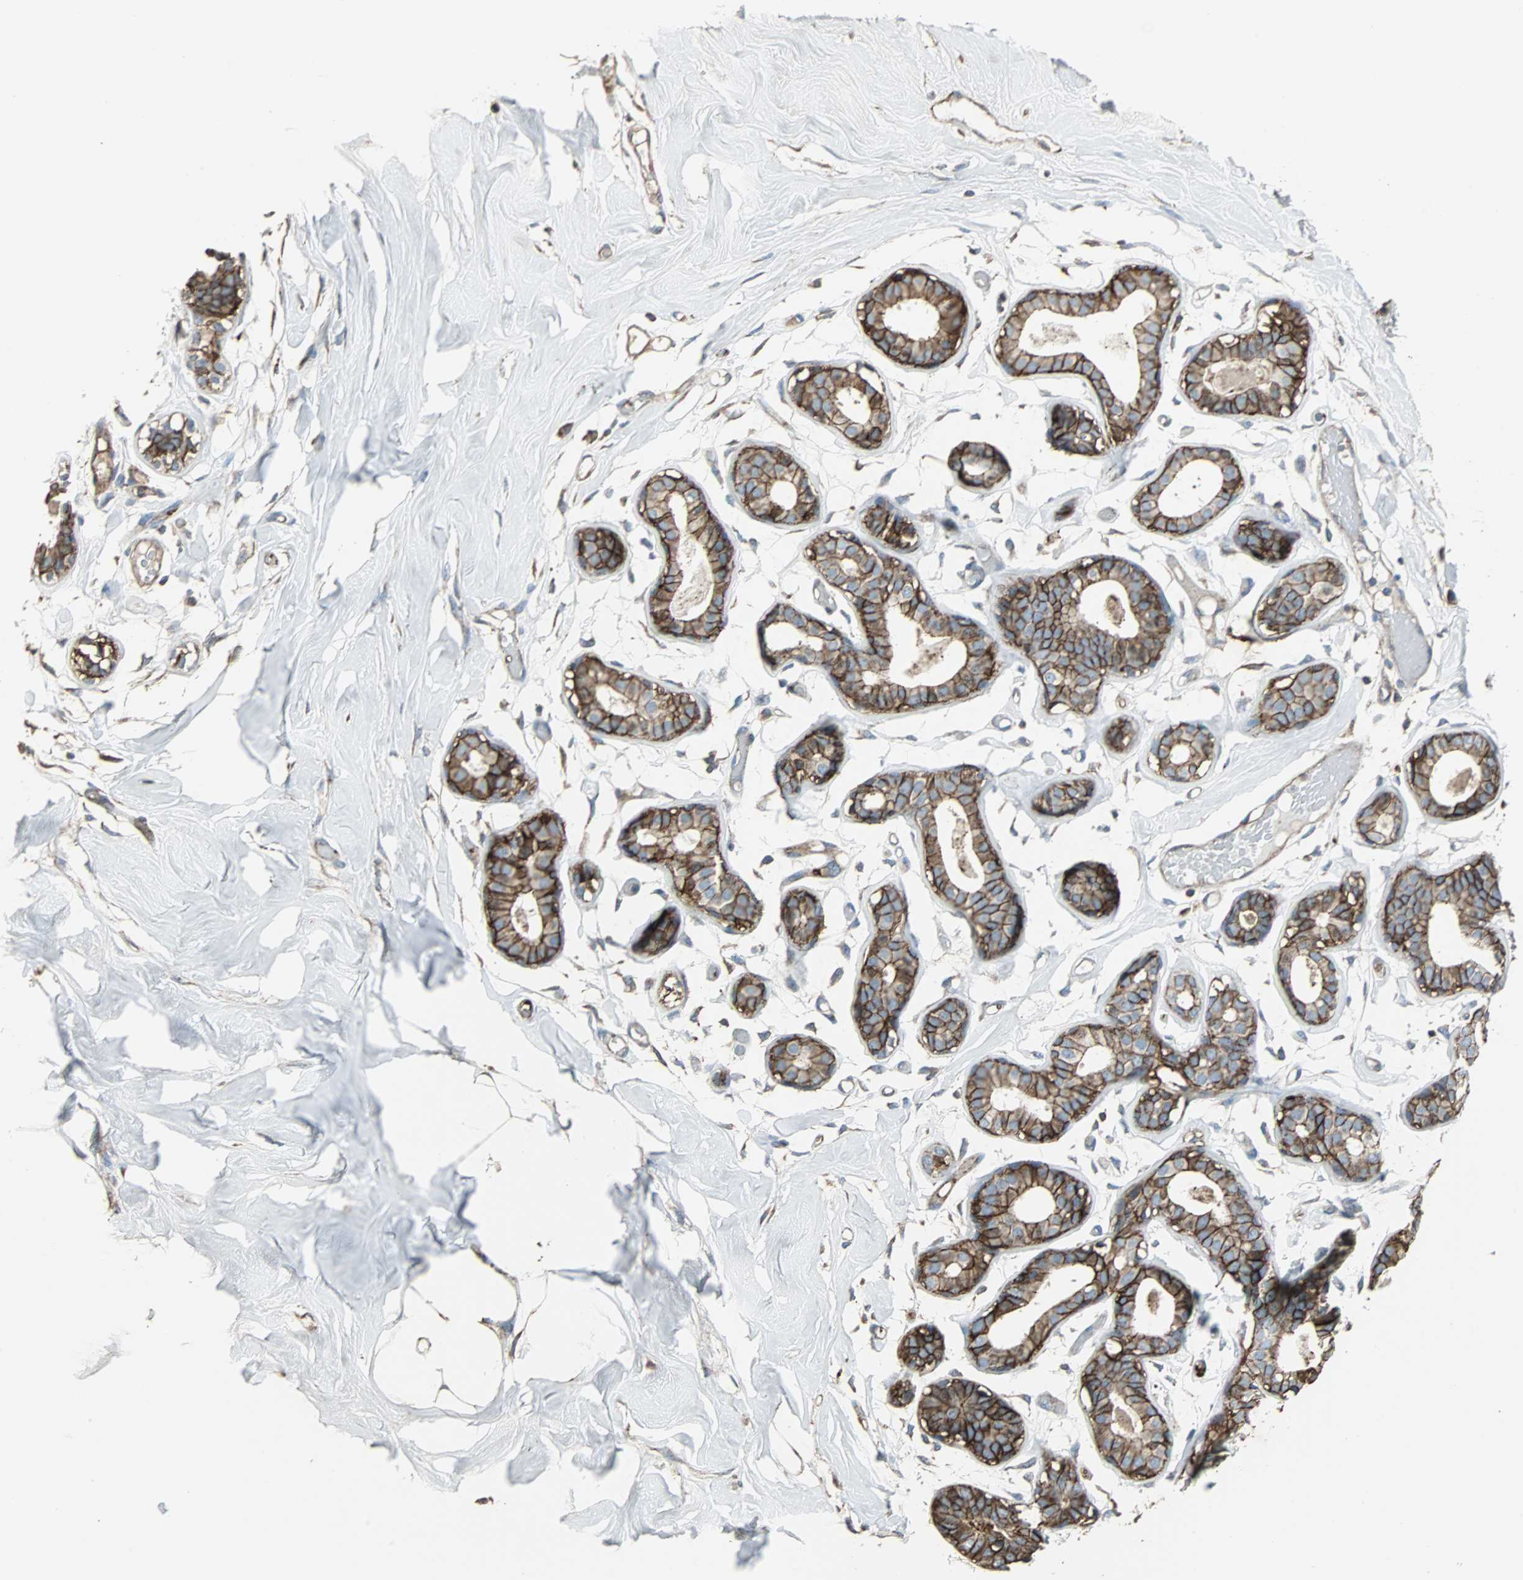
{"staining": {"intensity": "weak", "quantity": ">75%", "location": "cytoplasmic/membranous"}, "tissue": "breast", "cell_type": "Adipocytes", "image_type": "normal", "snomed": [{"axis": "morphology", "description": "Normal tissue, NOS"}, {"axis": "topography", "description": "Breast"}, {"axis": "topography", "description": "Soft tissue"}], "caption": "IHC photomicrograph of benign breast stained for a protein (brown), which exhibits low levels of weak cytoplasmic/membranous positivity in about >75% of adipocytes.", "gene": "F11R", "patient": {"sex": "female", "age": 25}}